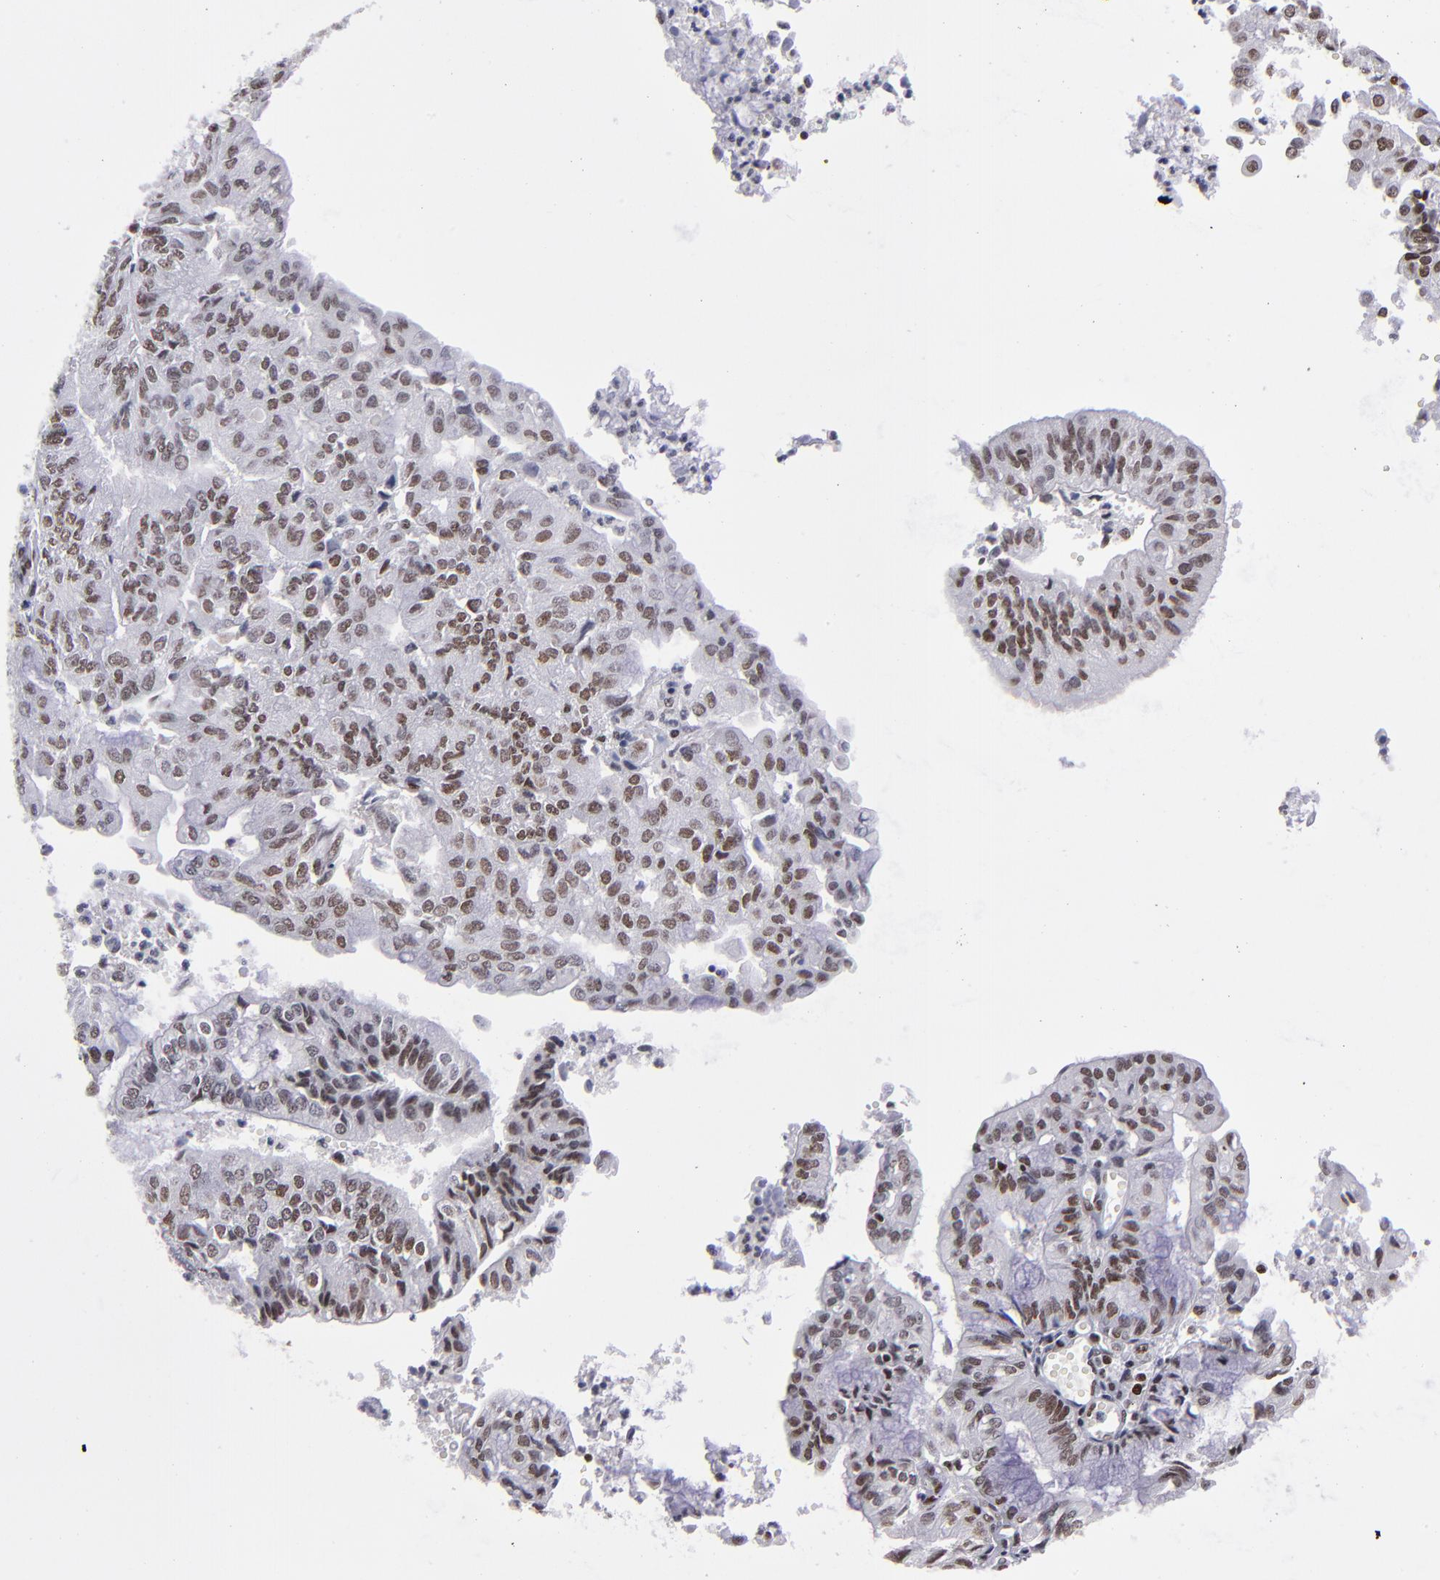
{"staining": {"intensity": "weak", "quantity": "25%-75%", "location": "nuclear"}, "tissue": "endometrial cancer", "cell_type": "Tumor cells", "image_type": "cancer", "snomed": [{"axis": "morphology", "description": "Adenocarcinoma, NOS"}, {"axis": "topography", "description": "Endometrium"}], "caption": "Approximately 25%-75% of tumor cells in human adenocarcinoma (endometrial) show weak nuclear protein expression as visualized by brown immunohistochemical staining.", "gene": "TERF2", "patient": {"sex": "female", "age": 59}}